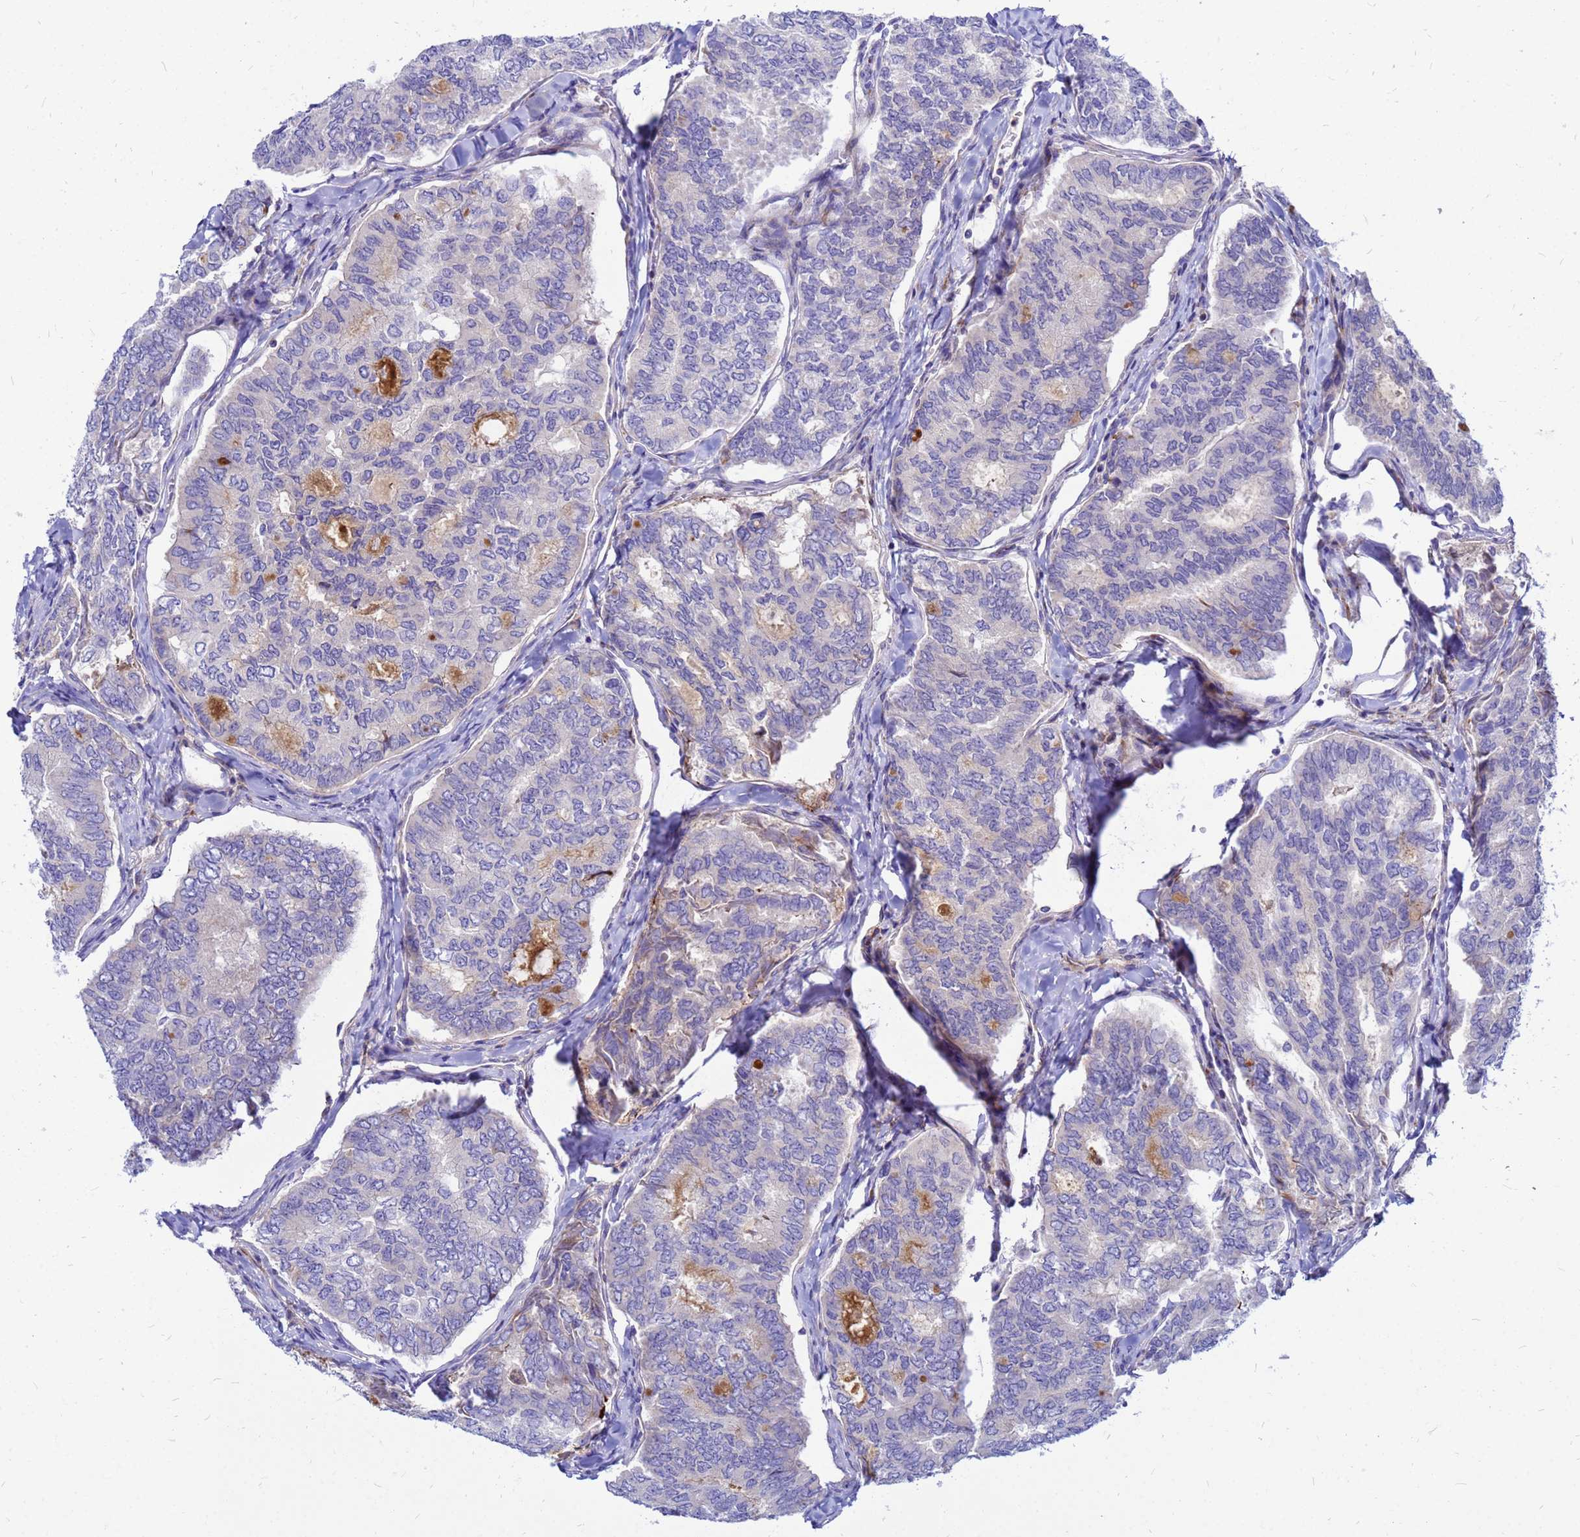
{"staining": {"intensity": "negative", "quantity": "none", "location": "none"}, "tissue": "thyroid cancer", "cell_type": "Tumor cells", "image_type": "cancer", "snomed": [{"axis": "morphology", "description": "Papillary adenocarcinoma, NOS"}, {"axis": "topography", "description": "Thyroid gland"}], "caption": "The IHC micrograph has no significant expression in tumor cells of thyroid cancer tissue.", "gene": "FHIP1A", "patient": {"sex": "female", "age": 35}}